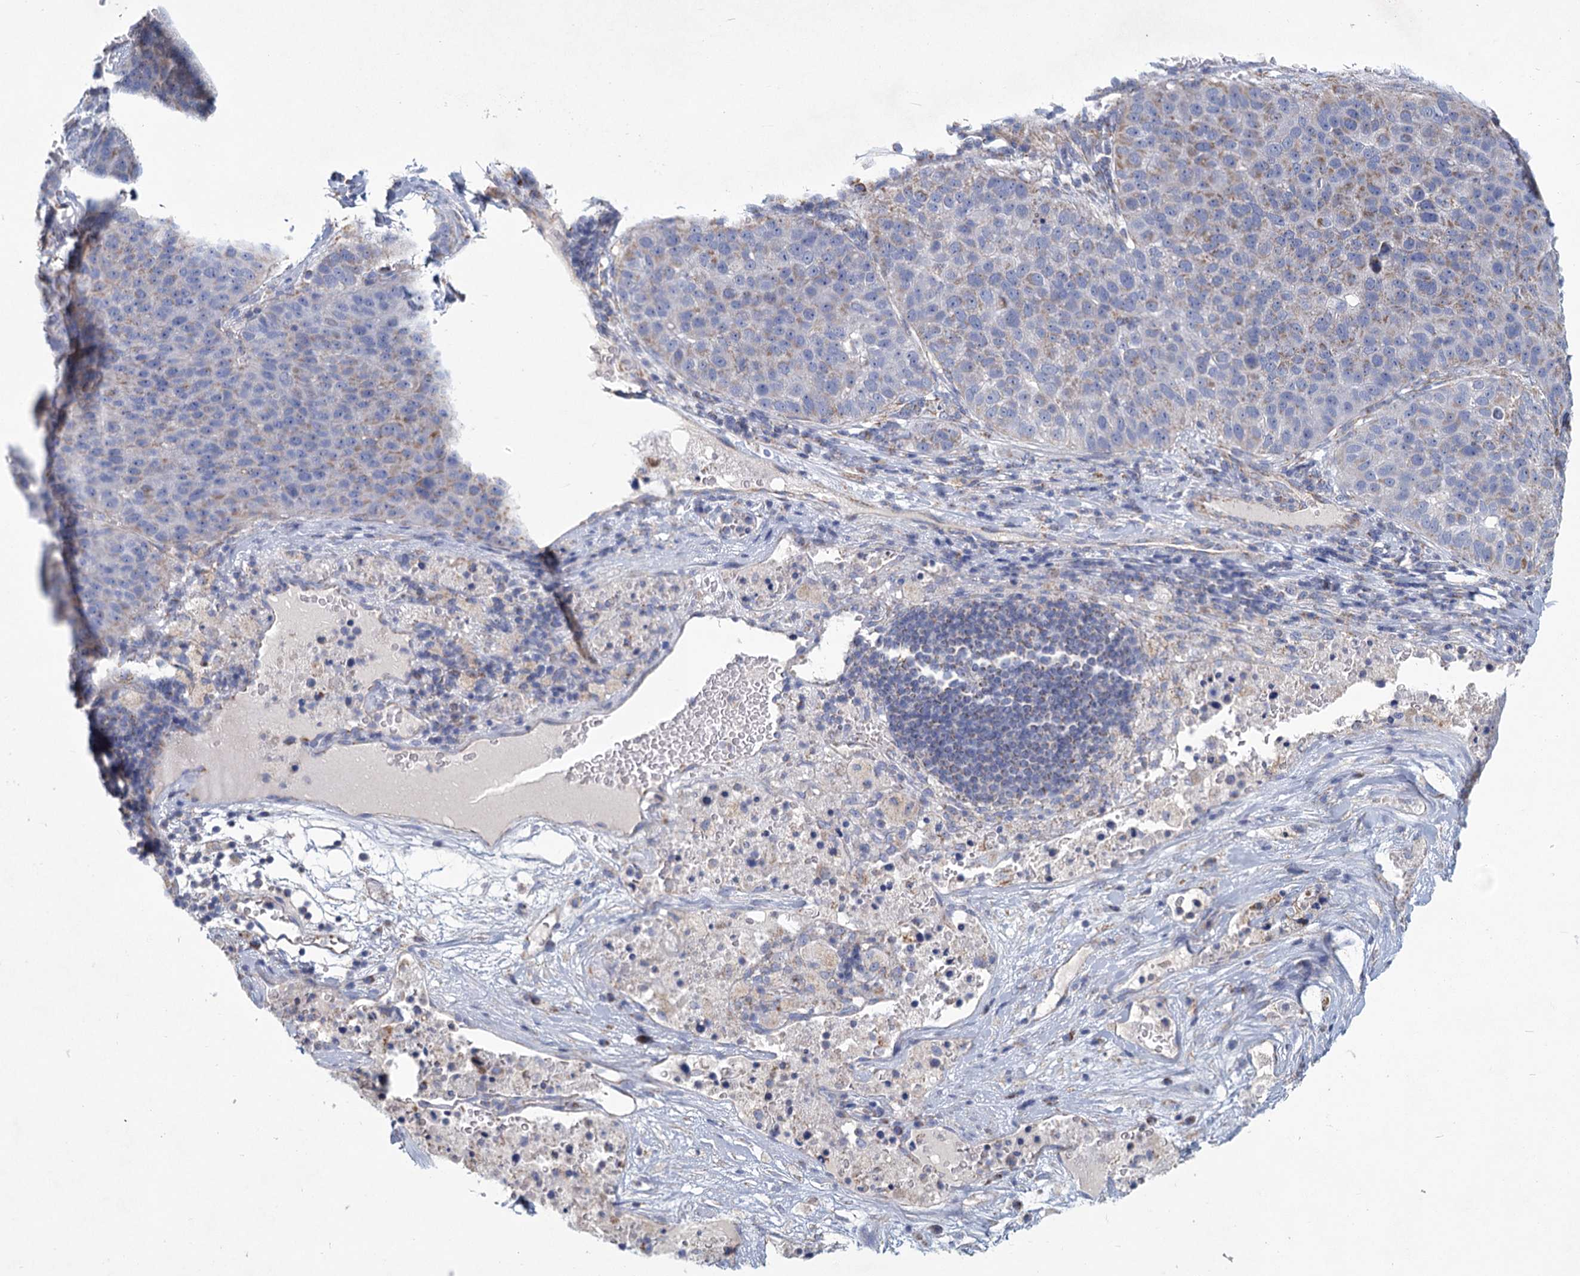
{"staining": {"intensity": "weak", "quantity": "<25%", "location": "cytoplasmic/membranous"}, "tissue": "pancreatic cancer", "cell_type": "Tumor cells", "image_type": "cancer", "snomed": [{"axis": "morphology", "description": "Adenocarcinoma, NOS"}, {"axis": "topography", "description": "Pancreas"}], "caption": "Histopathology image shows no significant protein expression in tumor cells of adenocarcinoma (pancreatic). (Immunohistochemistry (ihc), brightfield microscopy, high magnification).", "gene": "NDUFC2", "patient": {"sex": "female", "age": 61}}